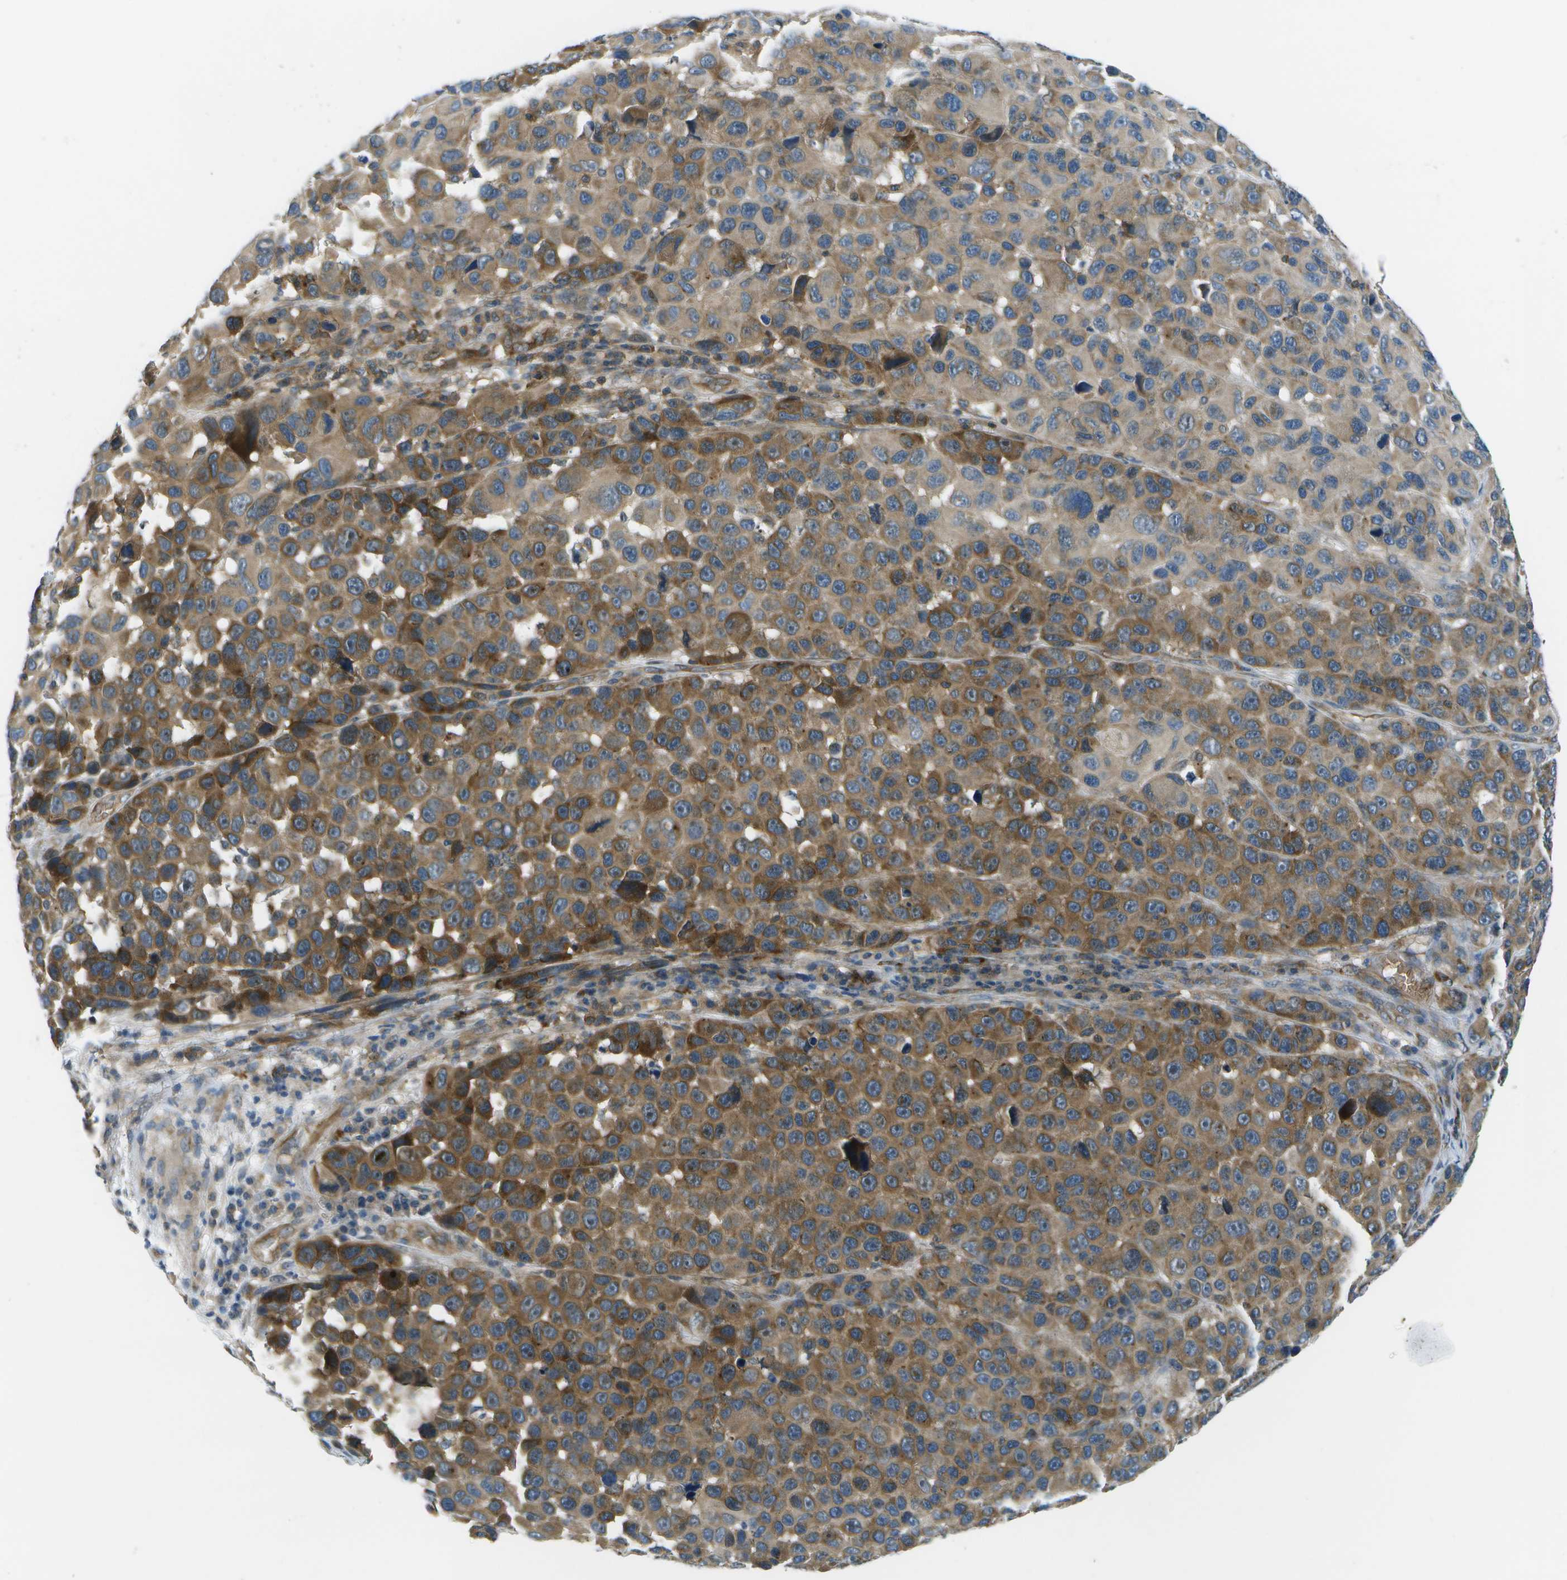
{"staining": {"intensity": "moderate", "quantity": ">75%", "location": "cytoplasmic/membranous"}, "tissue": "melanoma", "cell_type": "Tumor cells", "image_type": "cancer", "snomed": [{"axis": "morphology", "description": "Malignant melanoma, NOS"}, {"axis": "topography", "description": "Skin"}], "caption": "Immunohistochemistry (IHC) staining of malignant melanoma, which exhibits medium levels of moderate cytoplasmic/membranous expression in about >75% of tumor cells indicating moderate cytoplasmic/membranous protein positivity. The staining was performed using DAB (brown) for protein detection and nuclei were counterstained in hematoxylin (blue).", "gene": "CTIF", "patient": {"sex": "male", "age": 53}}